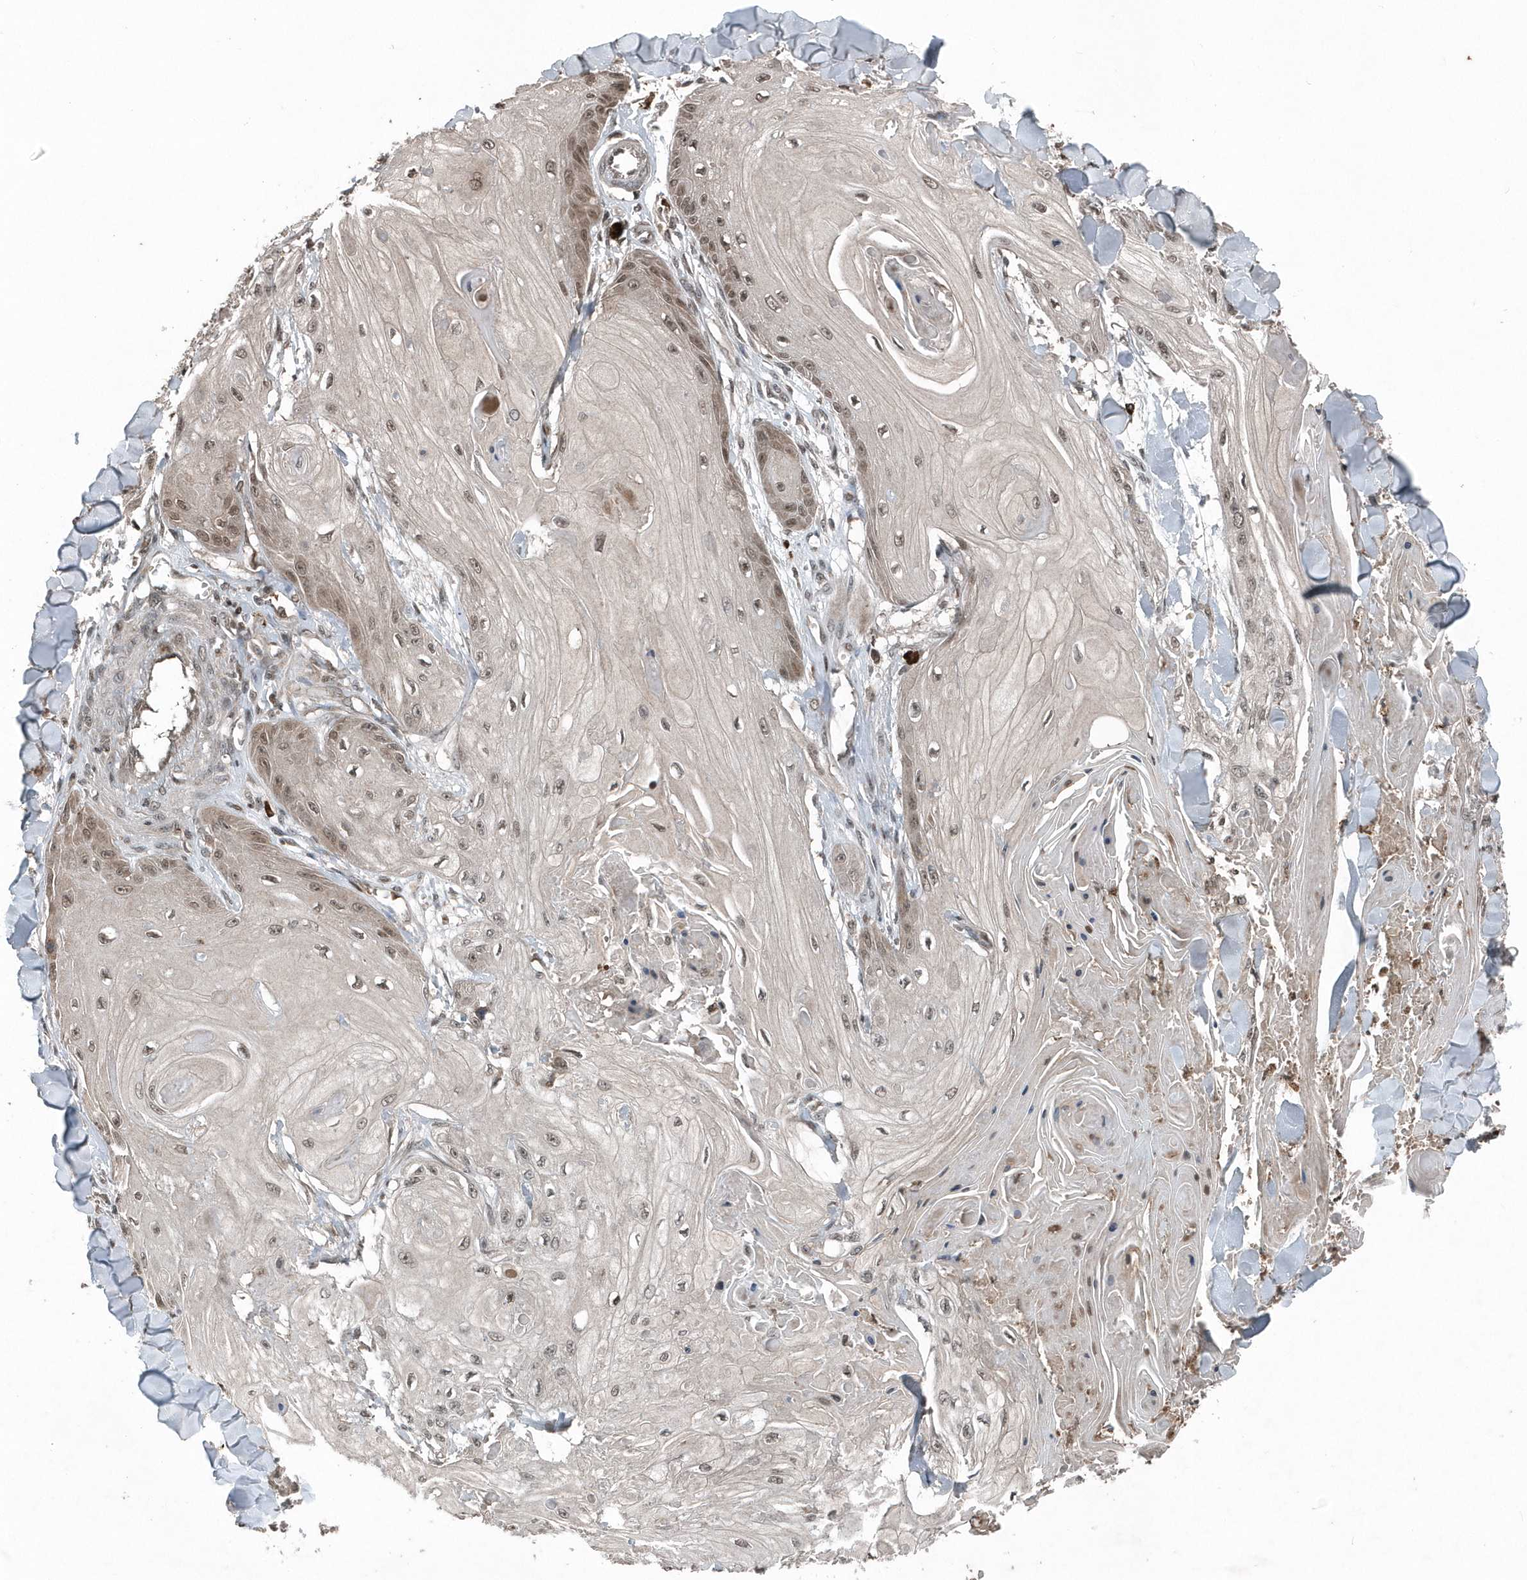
{"staining": {"intensity": "weak", "quantity": ">75%", "location": "nuclear"}, "tissue": "skin cancer", "cell_type": "Tumor cells", "image_type": "cancer", "snomed": [{"axis": "morphology", "description": "Squamous cell carcinoma, NOS"}, {"axis": "topography", "description": "Skin"}], "caption": "Brown immunohistochemical staining in skin cancer (squamous cell carcinoma) reveals weak nuclear staining in about >75% of tumor cells.", "gene": "EIF2B1", "patient": {"sex": "male", "age": 74}}